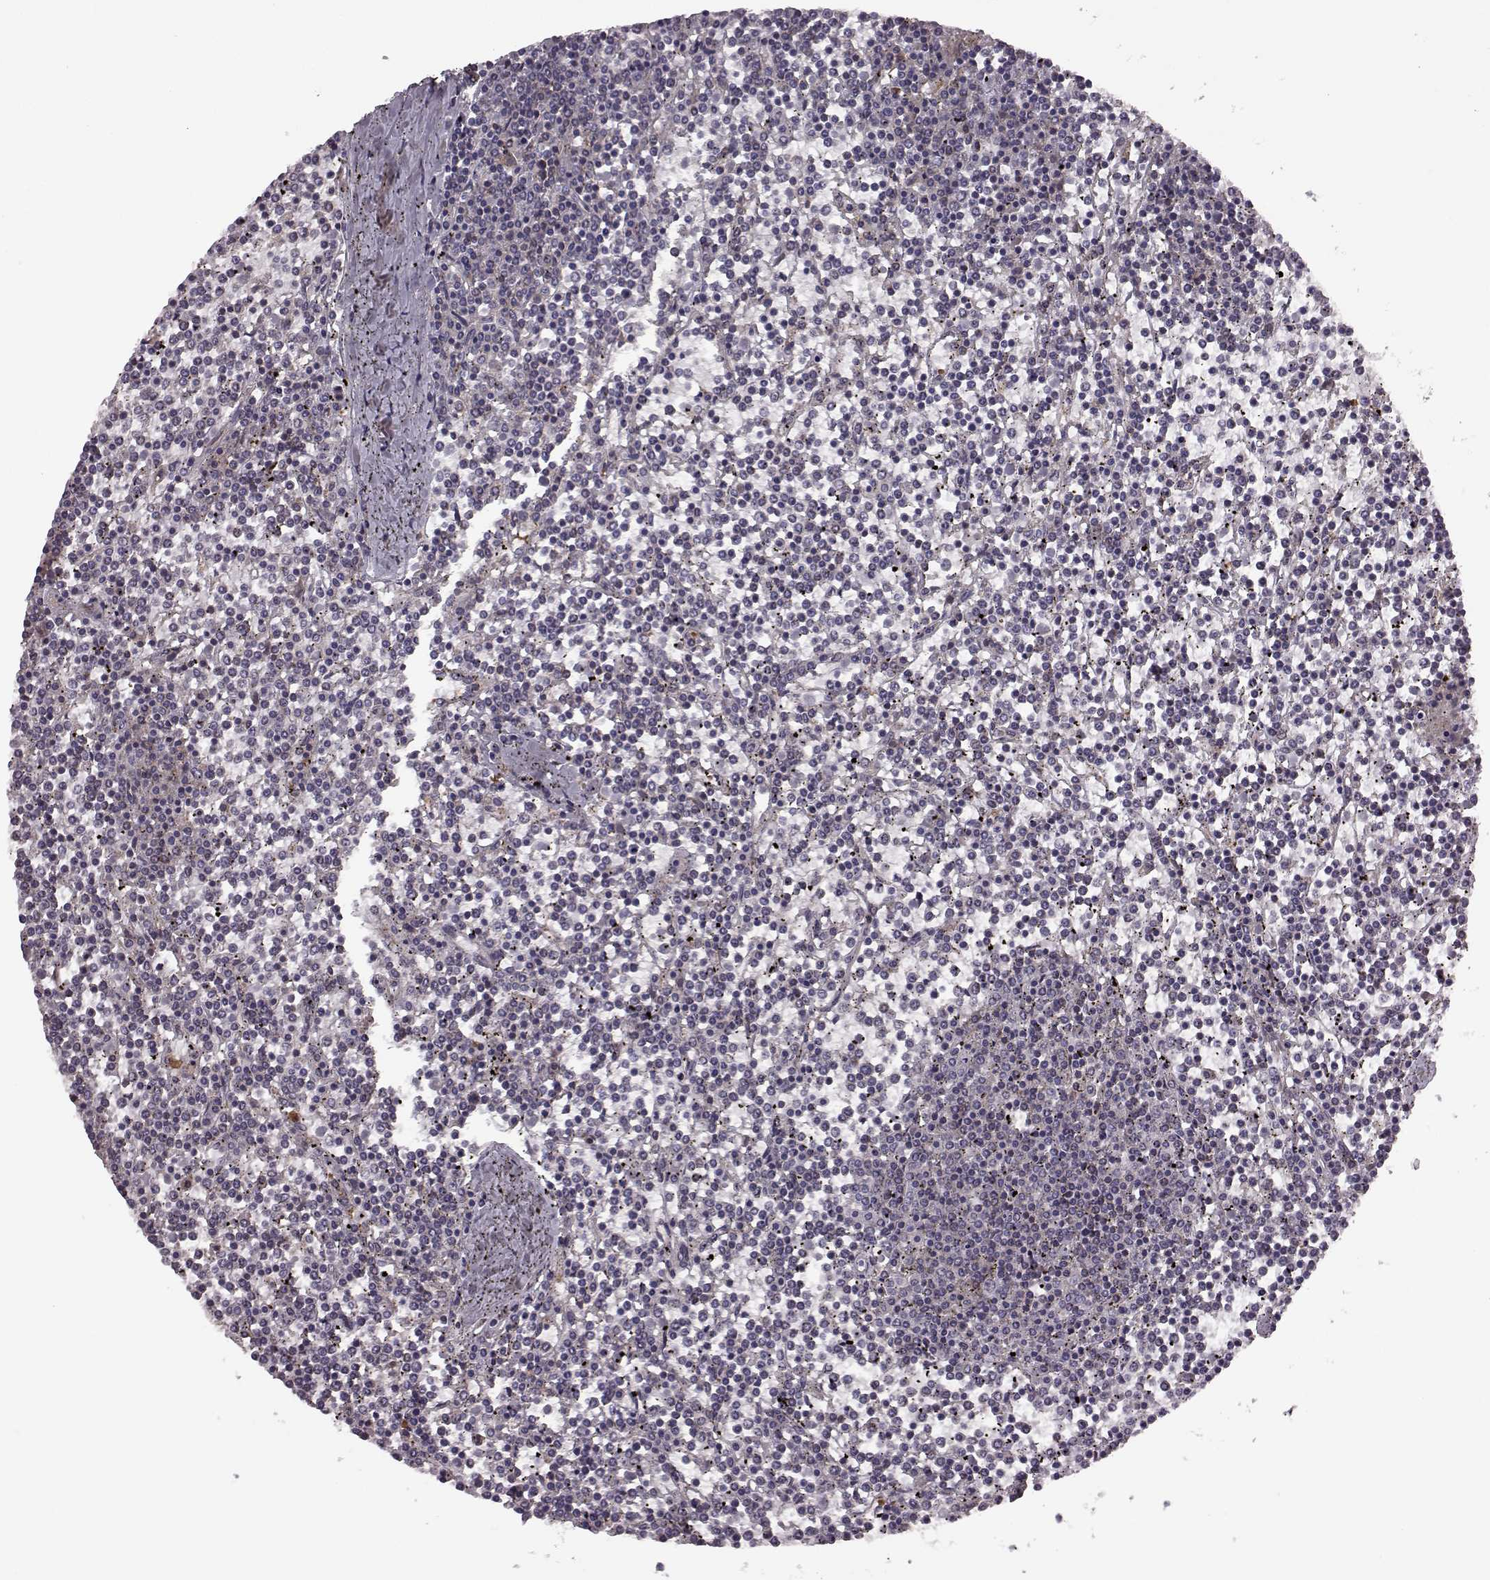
{"staining": {"intensity": "negative", "quantity": "none", "location": "none"}, "tissue": "lymphoma", "cell_type": "Tumor cells", "image_type": "cancer", "snomed": [{"axis": "morphology", "description": "Malignant lymphoma, non-Hodgkin's type, Low grade"}, {"axis": "topography", "description": "Spleen"}], "caption": "Tumor cells are negative for protein expression in human malignant lymphoma, non-Hodgkin's type (low-grade).", "gene": "FNIP2", "patient": {"sex": "female", "age": 19}}